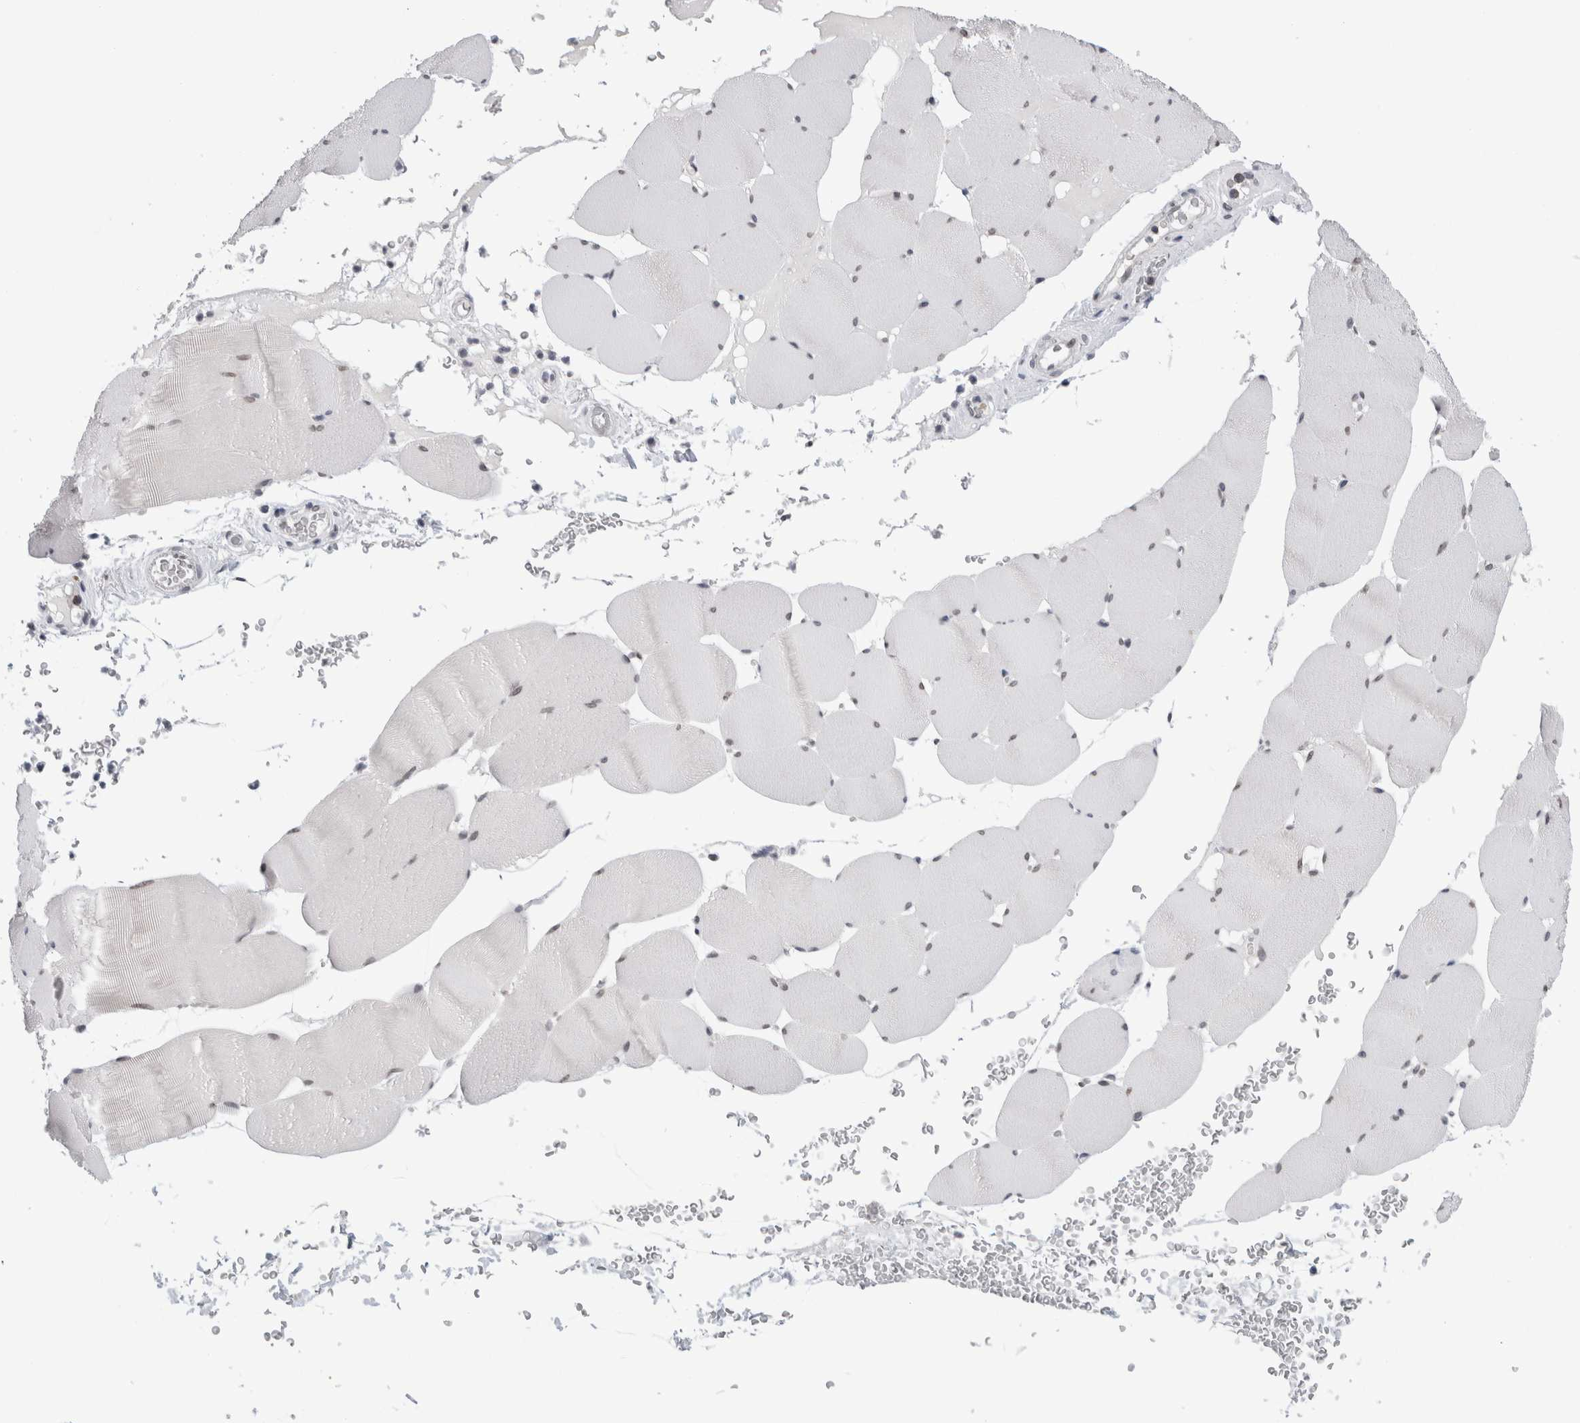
{"staining": {"intensity": "weak", "quantity": "<25%", "location": "nuclear"}, "tissue": "skeletal muscle", "cell_type": "Myocytes", "image_type": "normal", "snomed": [{"axis": "morphology", "description": "Normal tissue, NOS"}, {"axis": "topography", "description": "Skeletal muscle"}], "caption": "DAB immunohistochemical staining of normal human skeletal muscle exhibits no significant expression in myocytes.", "gene": "ZNF770", "patient": {"sex": "male", "age": 62}}